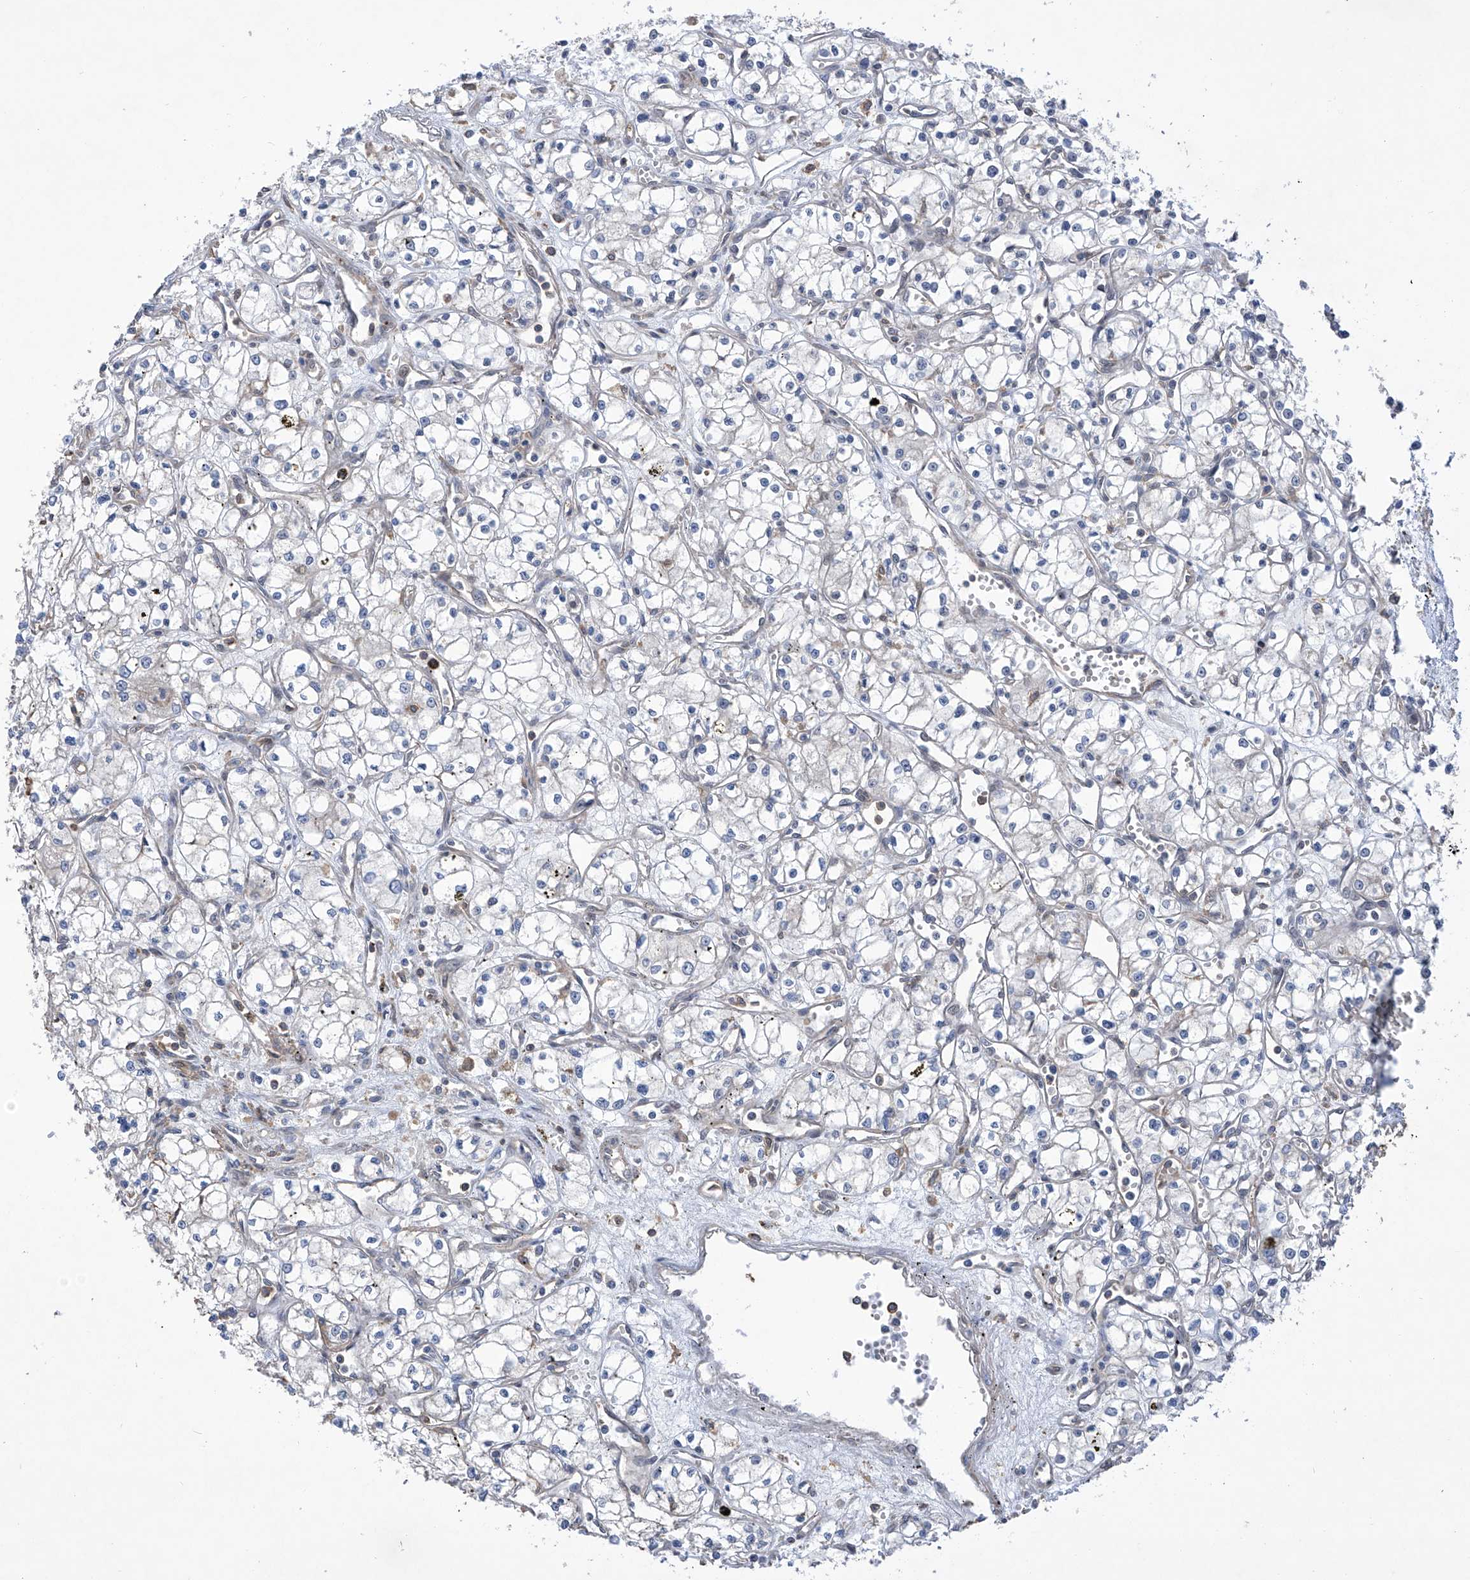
{"staining": {"intensity": "negative", "quantity": "none", "location": "none"}, "tissue": "renal cancer", "cell_type": "Tumor cells", "image_type": "cancer", "snomed": [{"axis": "morphology", "description": "Adenocarcinoma, NOS"}, {"axis": "topography", "description": "Kidney"}], "caption": "An image of human renal cancer is negative for staining in tumor cells. (Brightfield microscopy of DAB (3,3'-diaminobenzidine) immunohistochemistry at high magnification).", "gene": "KIFC2", "patient": {"sex": "male", "age": 59}}